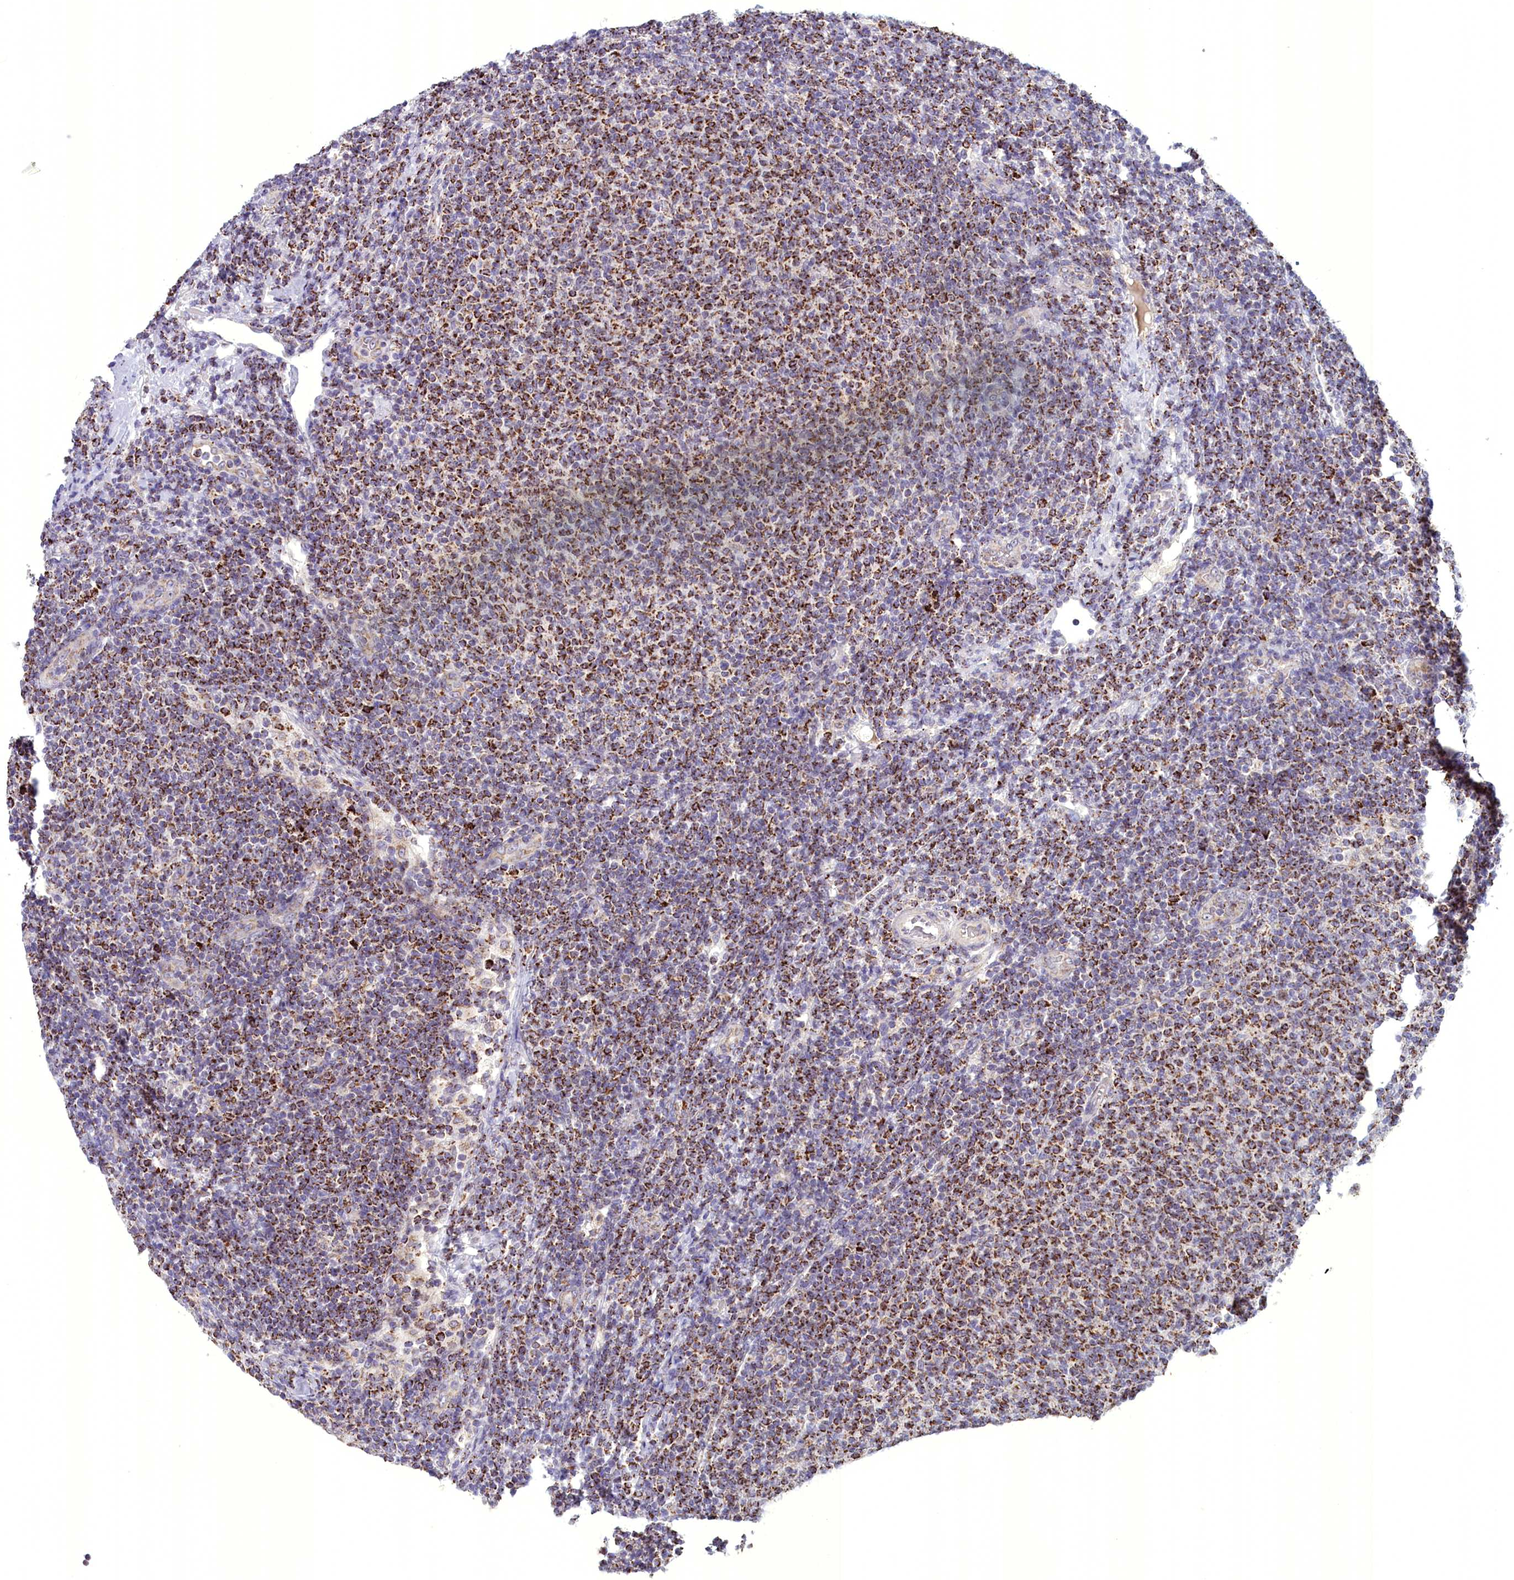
{"staining": {"intensity": "strong", "quantity": ">75%", "location": "cytoplasmic/membranous"}, "tissue": "lymphoma", "cell_type": "Tumor cells", "image_type": "cancer", "snomed": [{"axis": "morphology", "description": "Malignant lymphoma, non-Hodgkin's type, Low grade"}, {"axis": "topography", "description": "Lymph node"}], "caption": "Strong cytoplasmic/membranous staining for a protein is identified in approximately >75% of tumor cells of lymphoma using IHC.", "gene": "FAM149B1", "patient": {"sex": "male", "age": 66}}